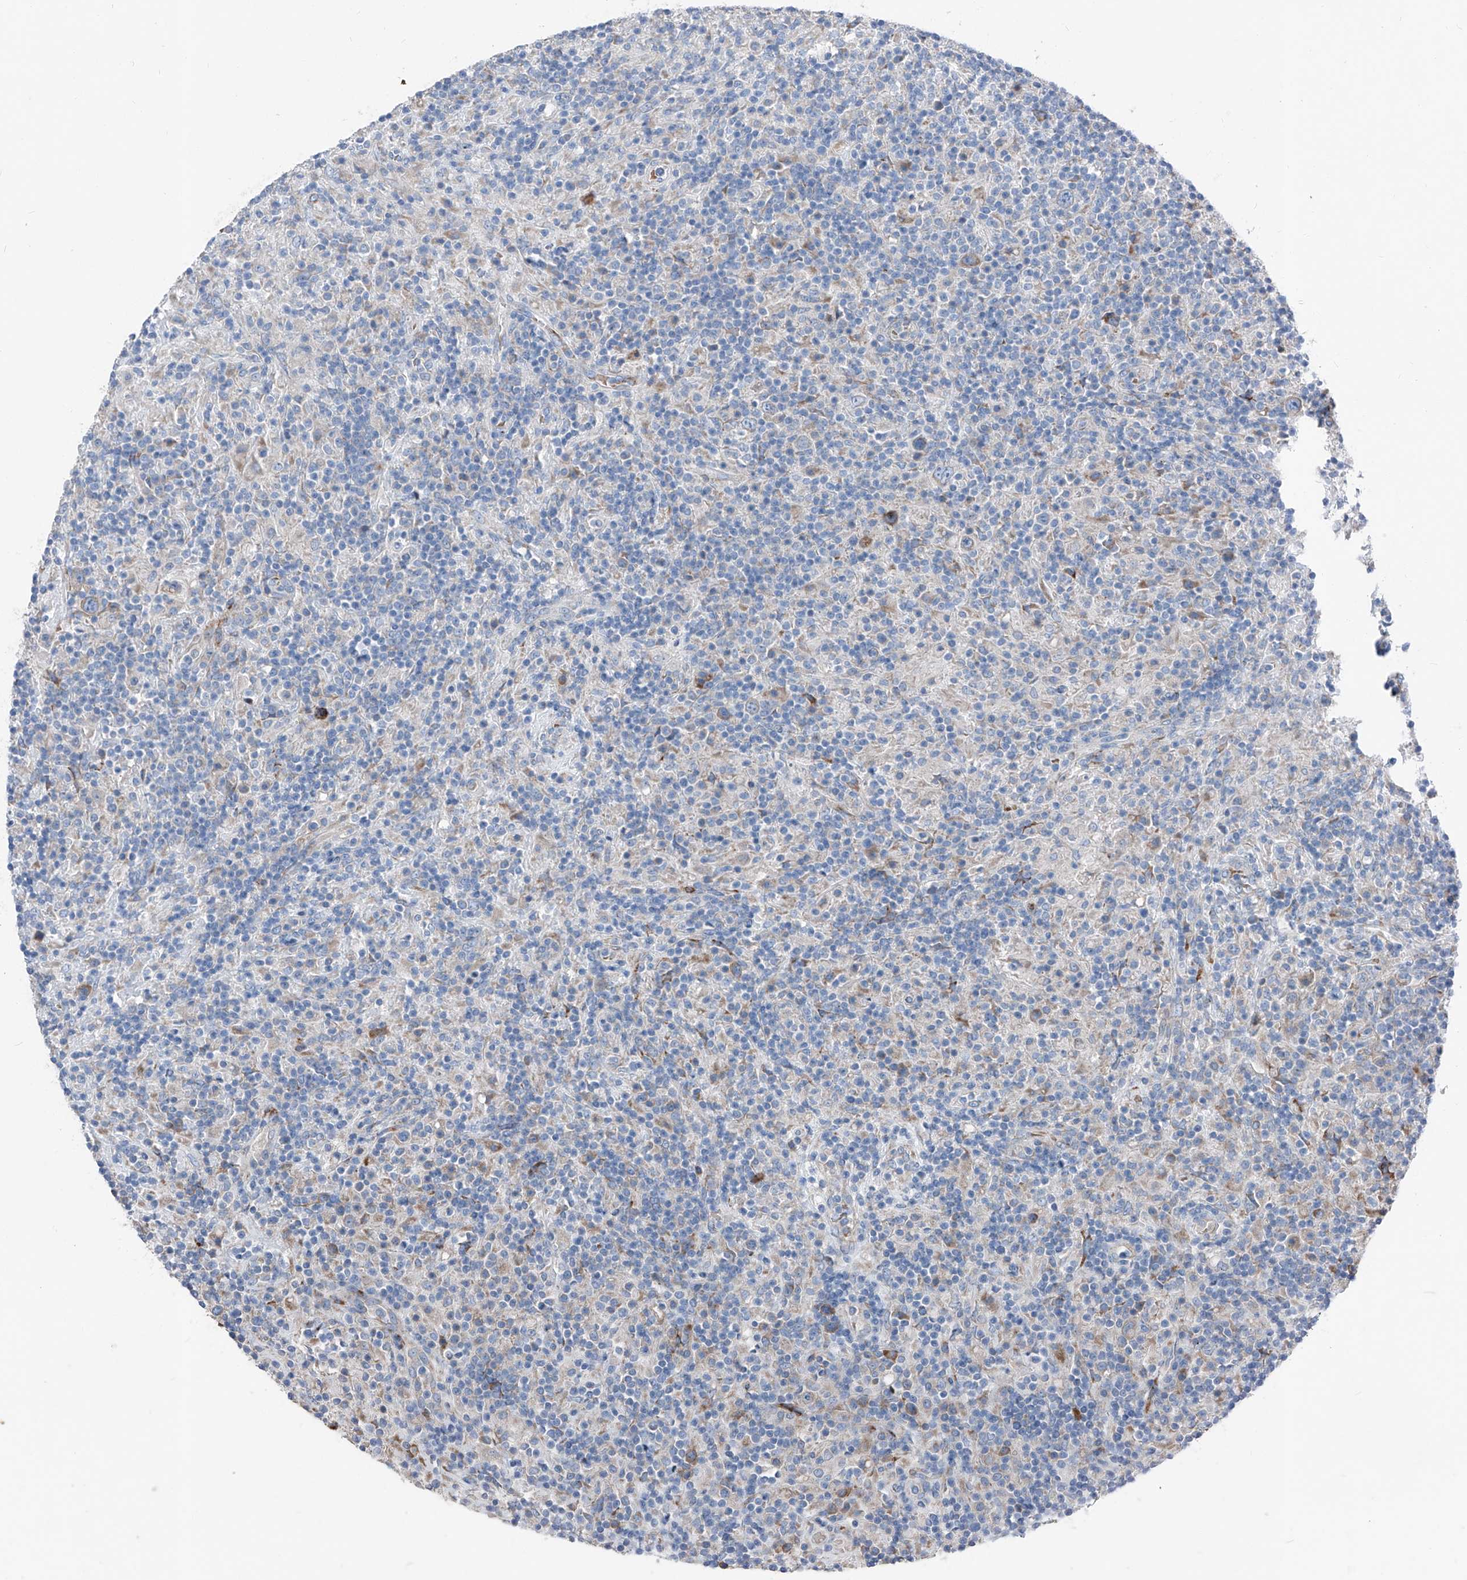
{"staining": {"intensity": "negative", "quantity": "none", "location": "none"}, "tissue": "lymphoma", "cell_type": "Tumor cells", "image_type": "cancer", "snomed": [{"axis": "morphology", "description": "Hodgkin's disease, NOS"}, {"axis": "topography", "description": "Lymph node"}], "caption": "Tumor cells show no significant staining in lymphoma. Nuclei are stained in blue.", "gene": "IFI27", "patient": {"sex": "male", "age": 70}}